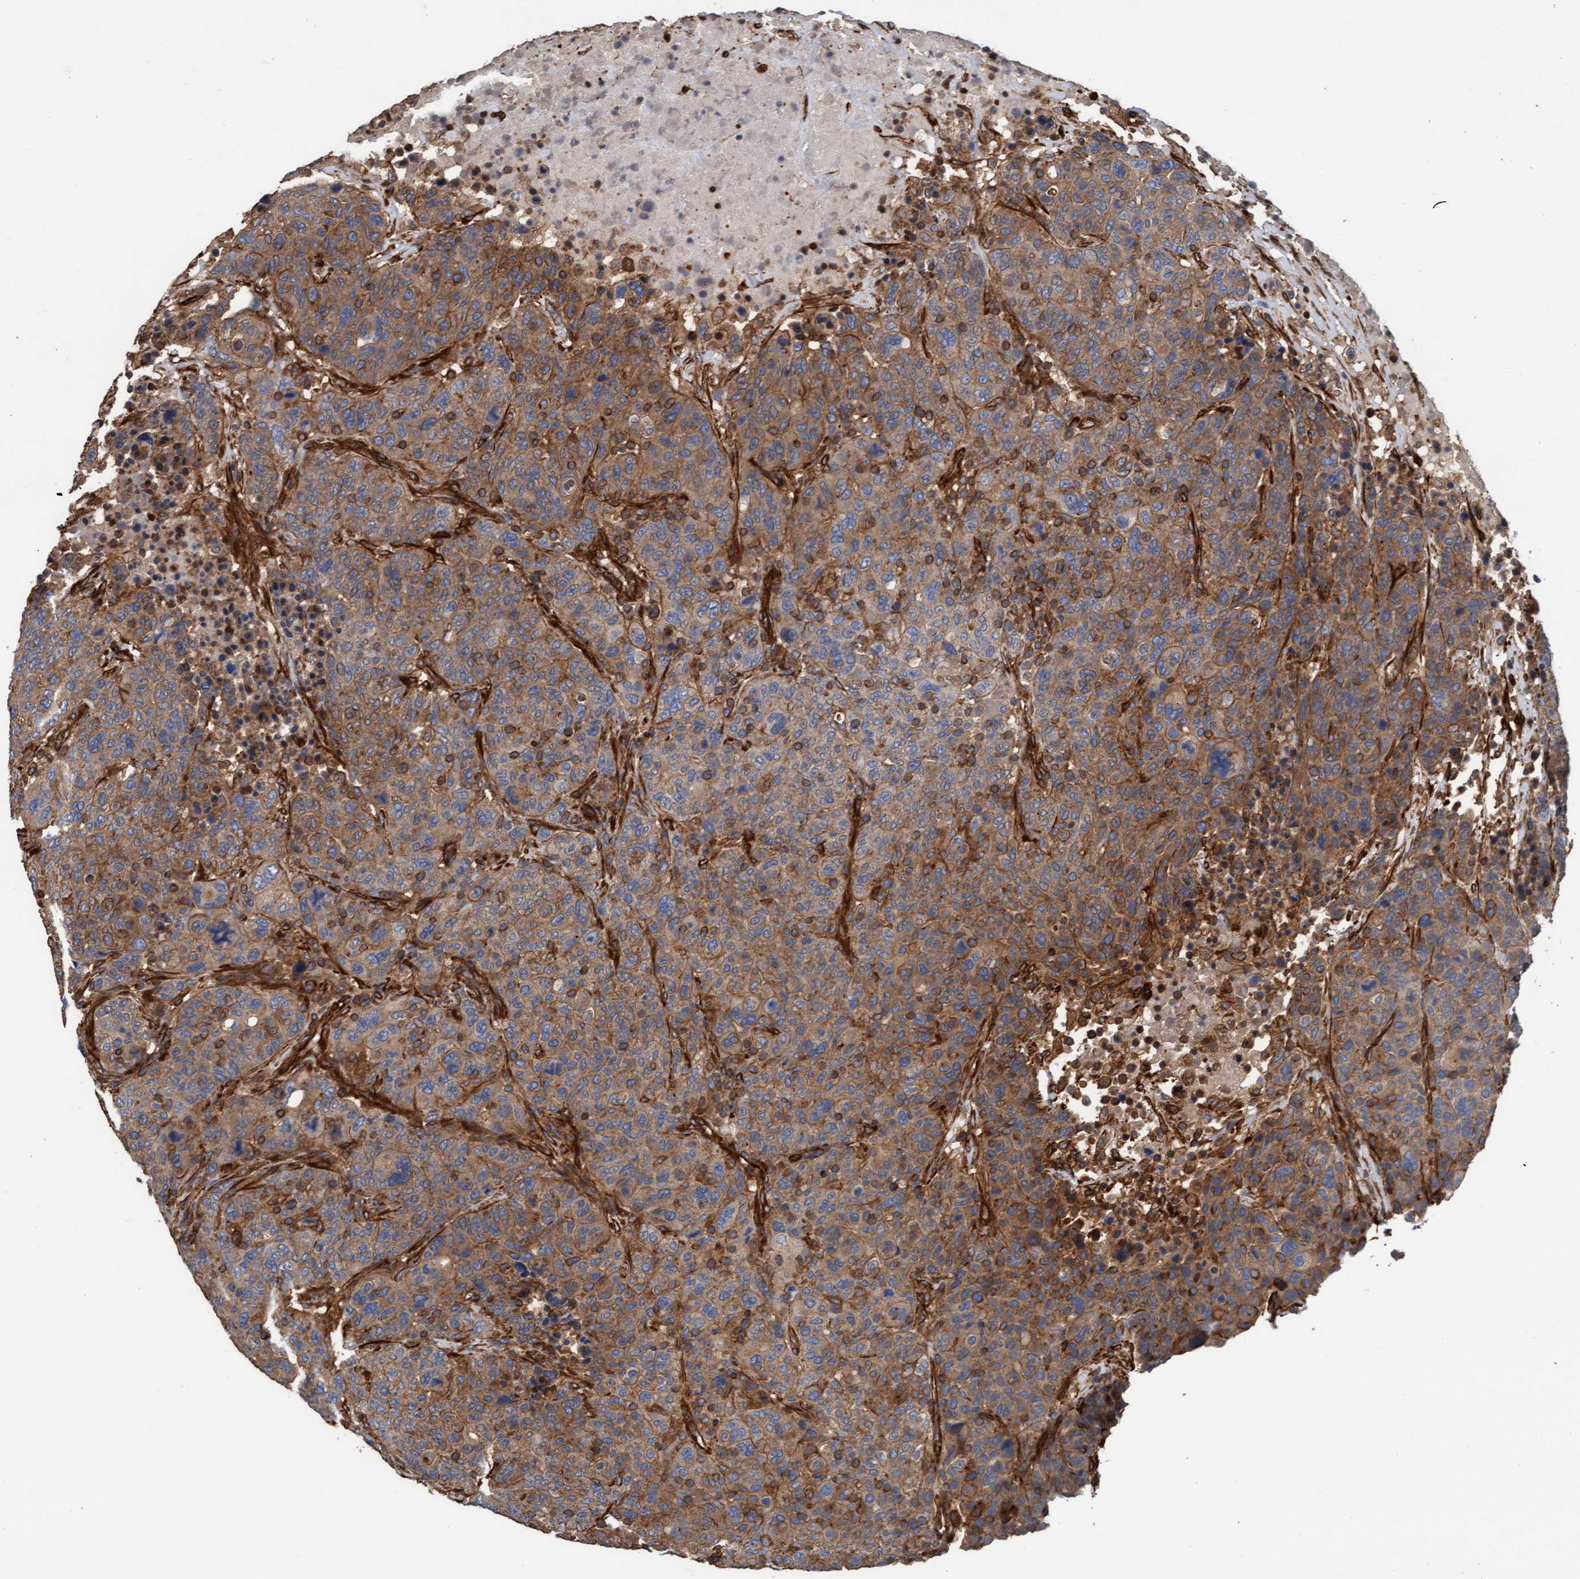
{"staining": {"intensity": "moderate", "quantity": ">75%", "location": "cytoplasmic/membranous"}, "tissue": "breast cancer", "cell_type": "Tumor cells", "image_type": "cancer", "snomed": [{"axis": "morphology", "description": "Duct carcinoma"}, {"axis": "topography", "description": "Breast"}], "caption": "Immunohistochemical staining of human breast cancer demonstrates moderate cytoplasmic/membranous protein staining in about >75% of tumor cells. (IHC, brightfield microscopy, high magnification).", "gene": "STXBP4", "patient": {"sex": "female", "age": 37}}